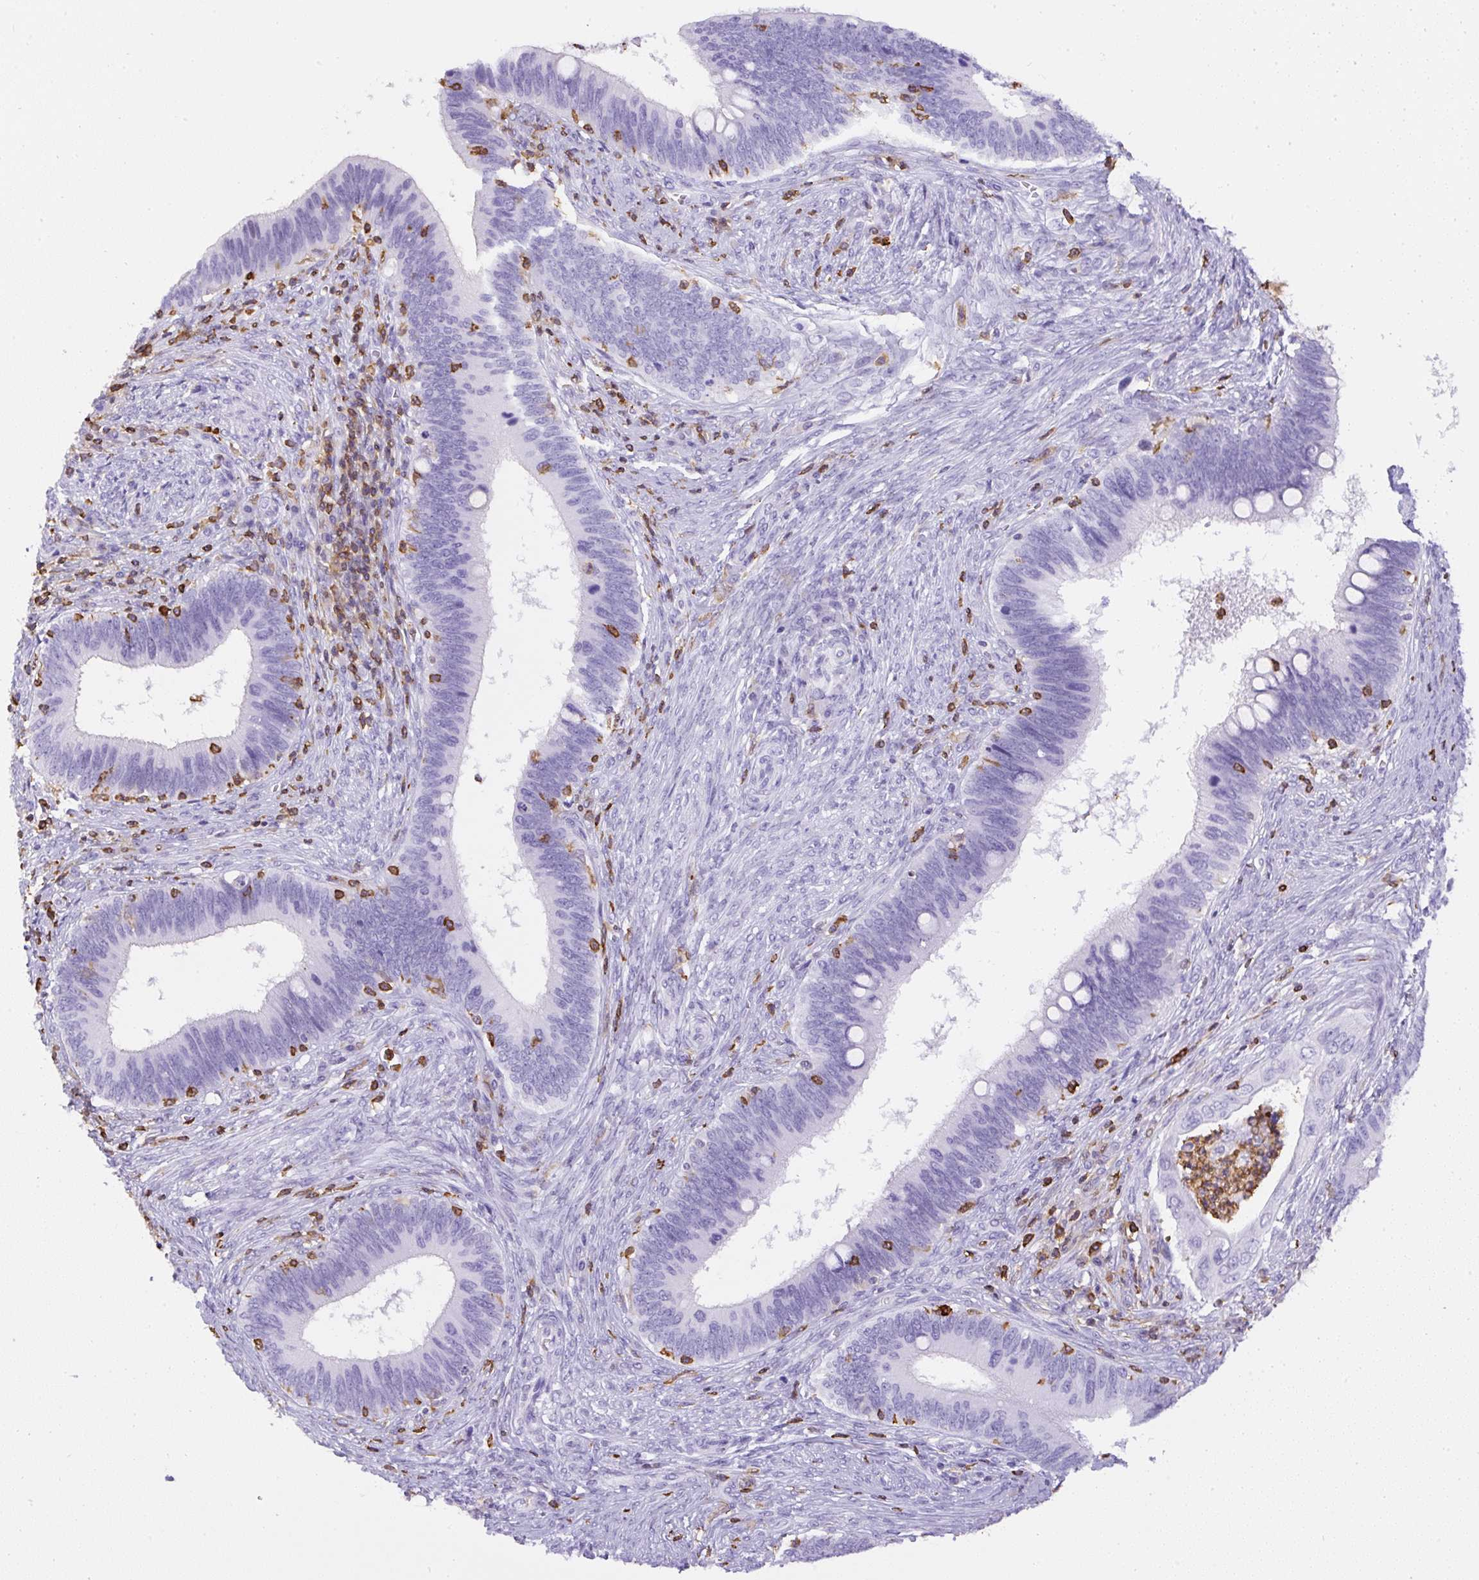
{"staining": {"intensity": "negative", "quantity": "none", "location": "none"}, "tissue": "cervical cancer", "cell_type": "Tumor cells", "image_type": "cancer", "snomed": [{"axis": "morphology", "description": "Adenocarcinoma, NOS"}, {"axis": "topography", "description": "Cervix"}], "caption": "DAB (3,3'-diaminobenzidine) immunohistochemical staining of cervical cancer reveals no significant expression in tumor cells.", "gene": "FAM228B", "patient": {"sex": "female", "age": 42}}